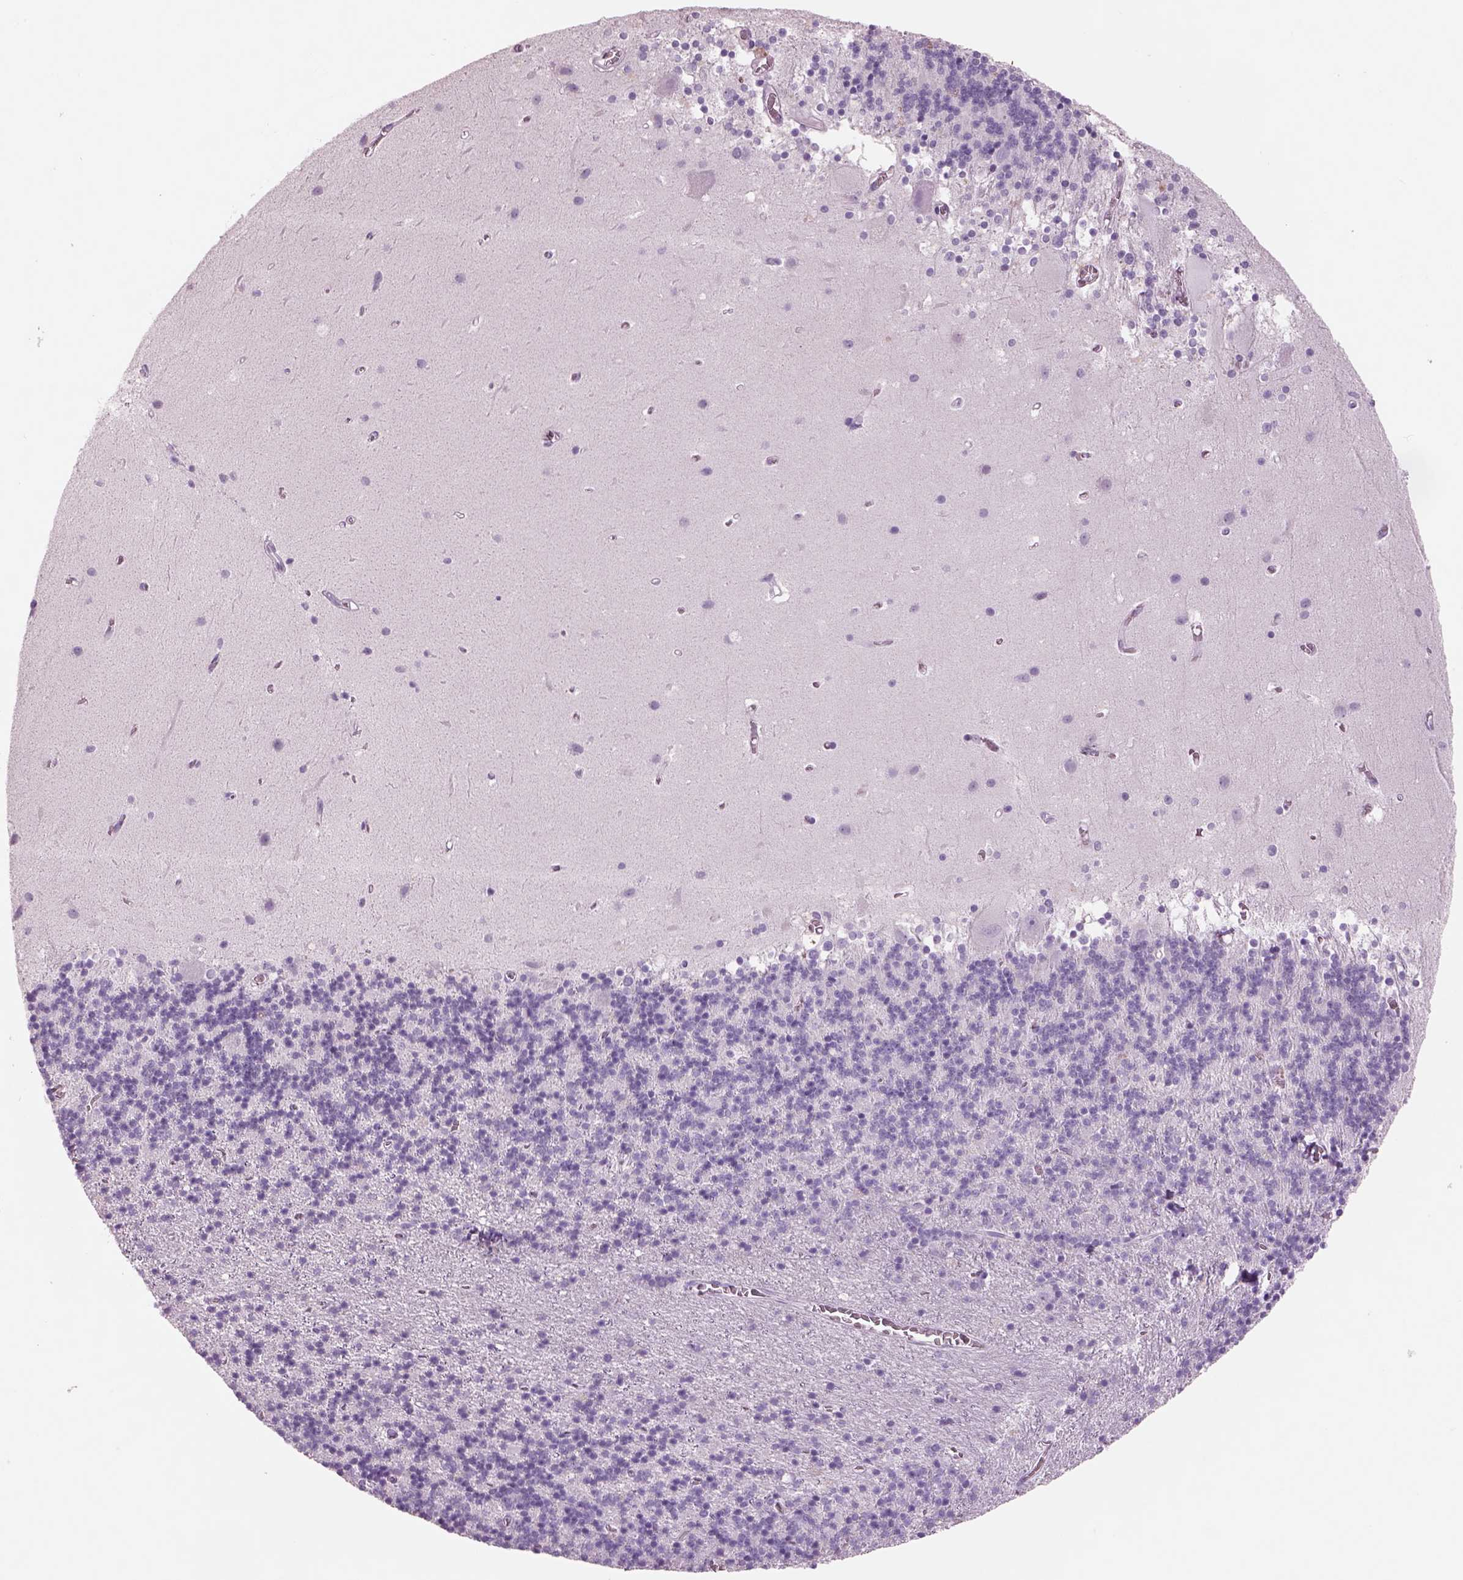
{"staining": {"intensity": "negative", "quantity": "none", "location": "none"}, "tissue": "cerebellum", "cell_type": "Cells in granular layer", "image_type": "normal", "snomed": [{"axis": "morphology", "description": "Normal tissue, NOS"}, {"axis": "topography", "description": "Cerebellum"}], "caption": "Immunohistochemistry (IHC) histopathology image of benign cerebellum: human cerebellum stained with DAB demonstrates no significant protein expression in cells in granular layer.", "gene": "RHO", "patient": {"sex": "male", "age": 70}}